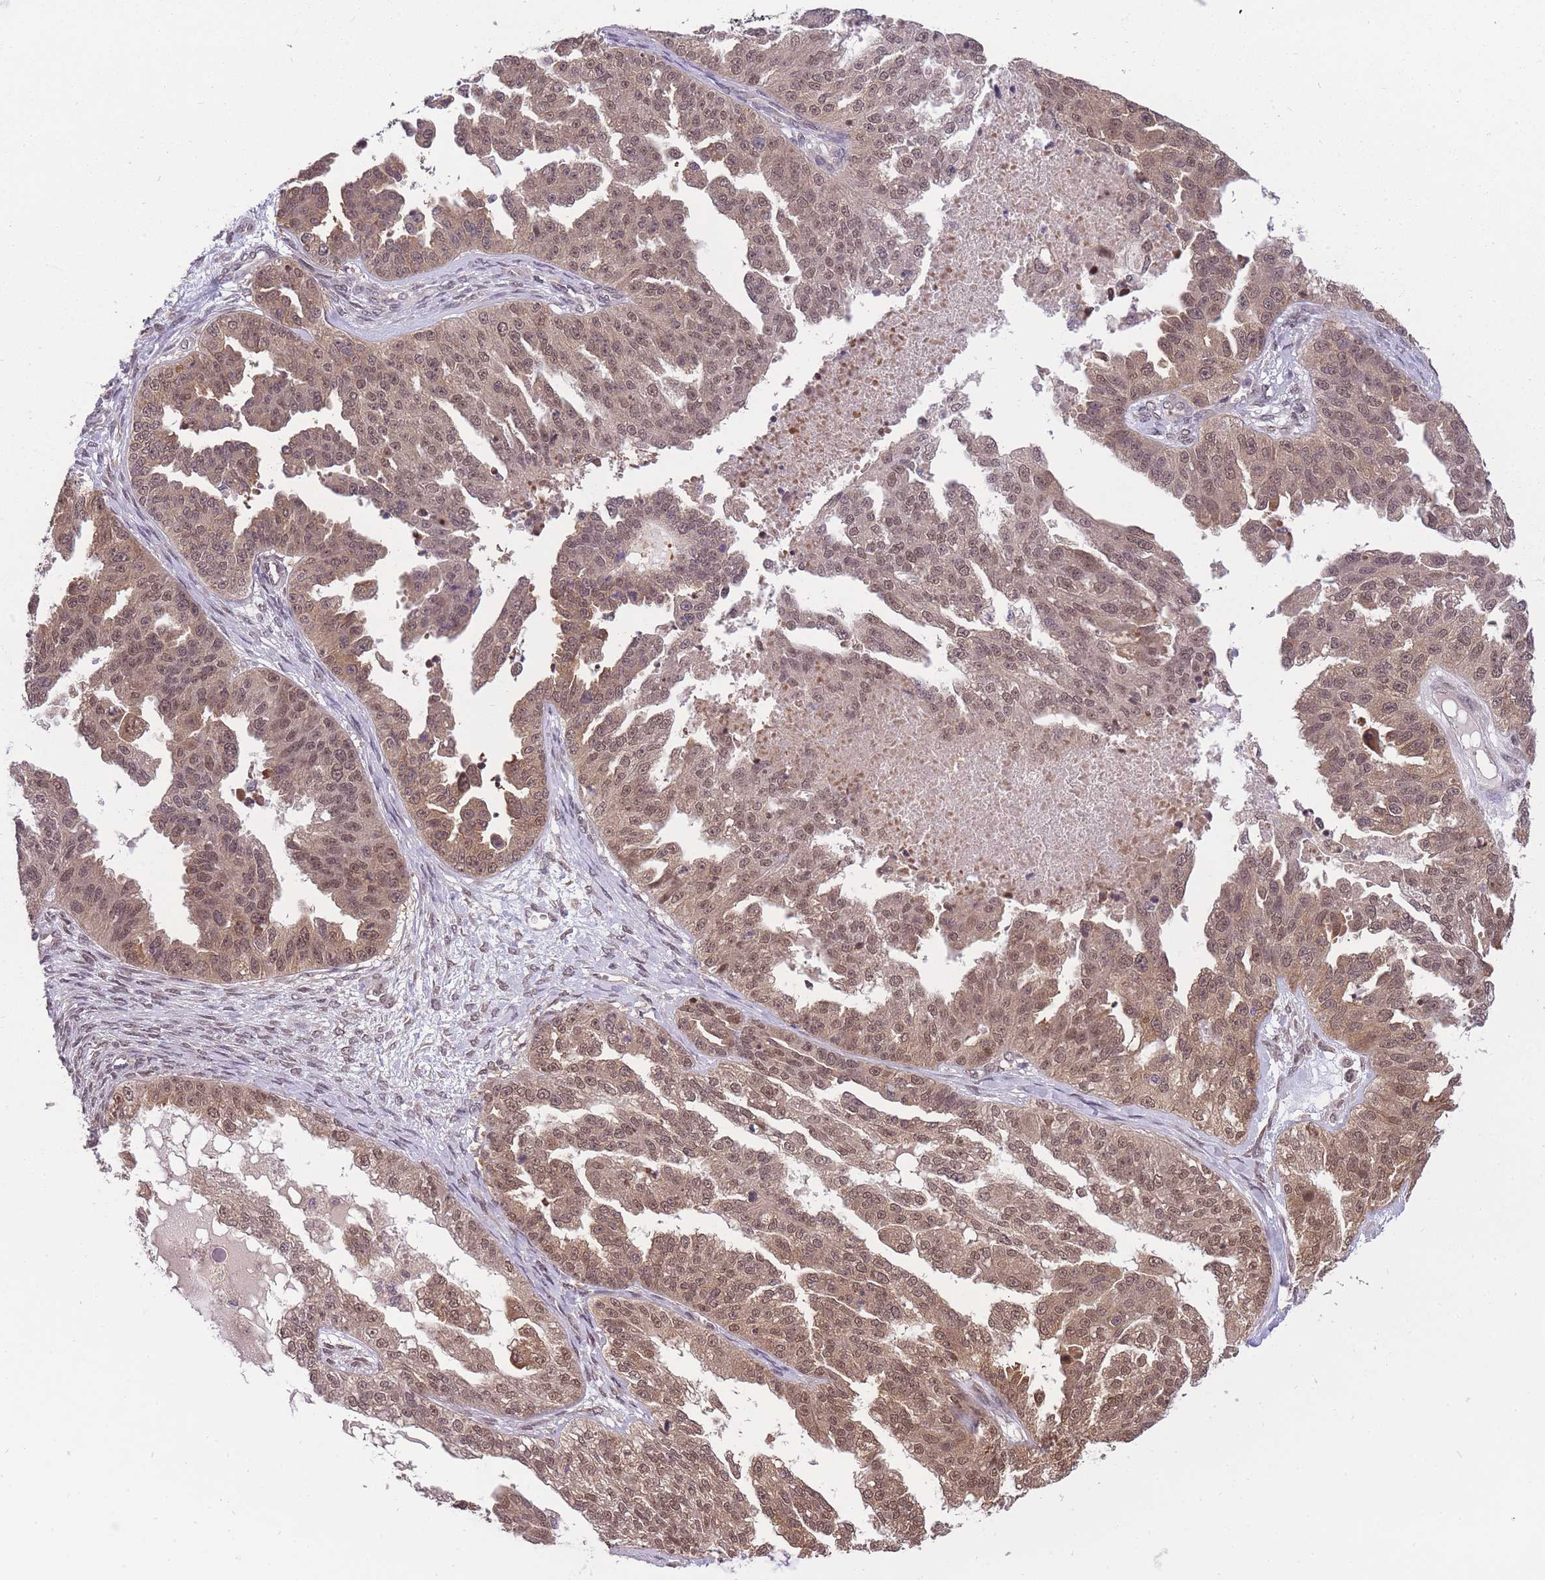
{"staining": {"intensity": "weak", "quantity": ">75%", "location": "nuclear"}, "tissue": "ovarian cancer", "cell_type": "Tumor cells", "image_type": "cancer", "snomed": [{"axis": "morphology", "description": "Cystadenocarcinoma, serous, NOS"}, {"axis": "topography", "description": "Ovary"}], "caption": "The immunohistochemical stain labels weak nuclear positivity in tumor cells of ovarian serous cystadenocarcinoma tissue.", "gene": "CDIP1", "patient": {"sex": "female", "age": 58}}